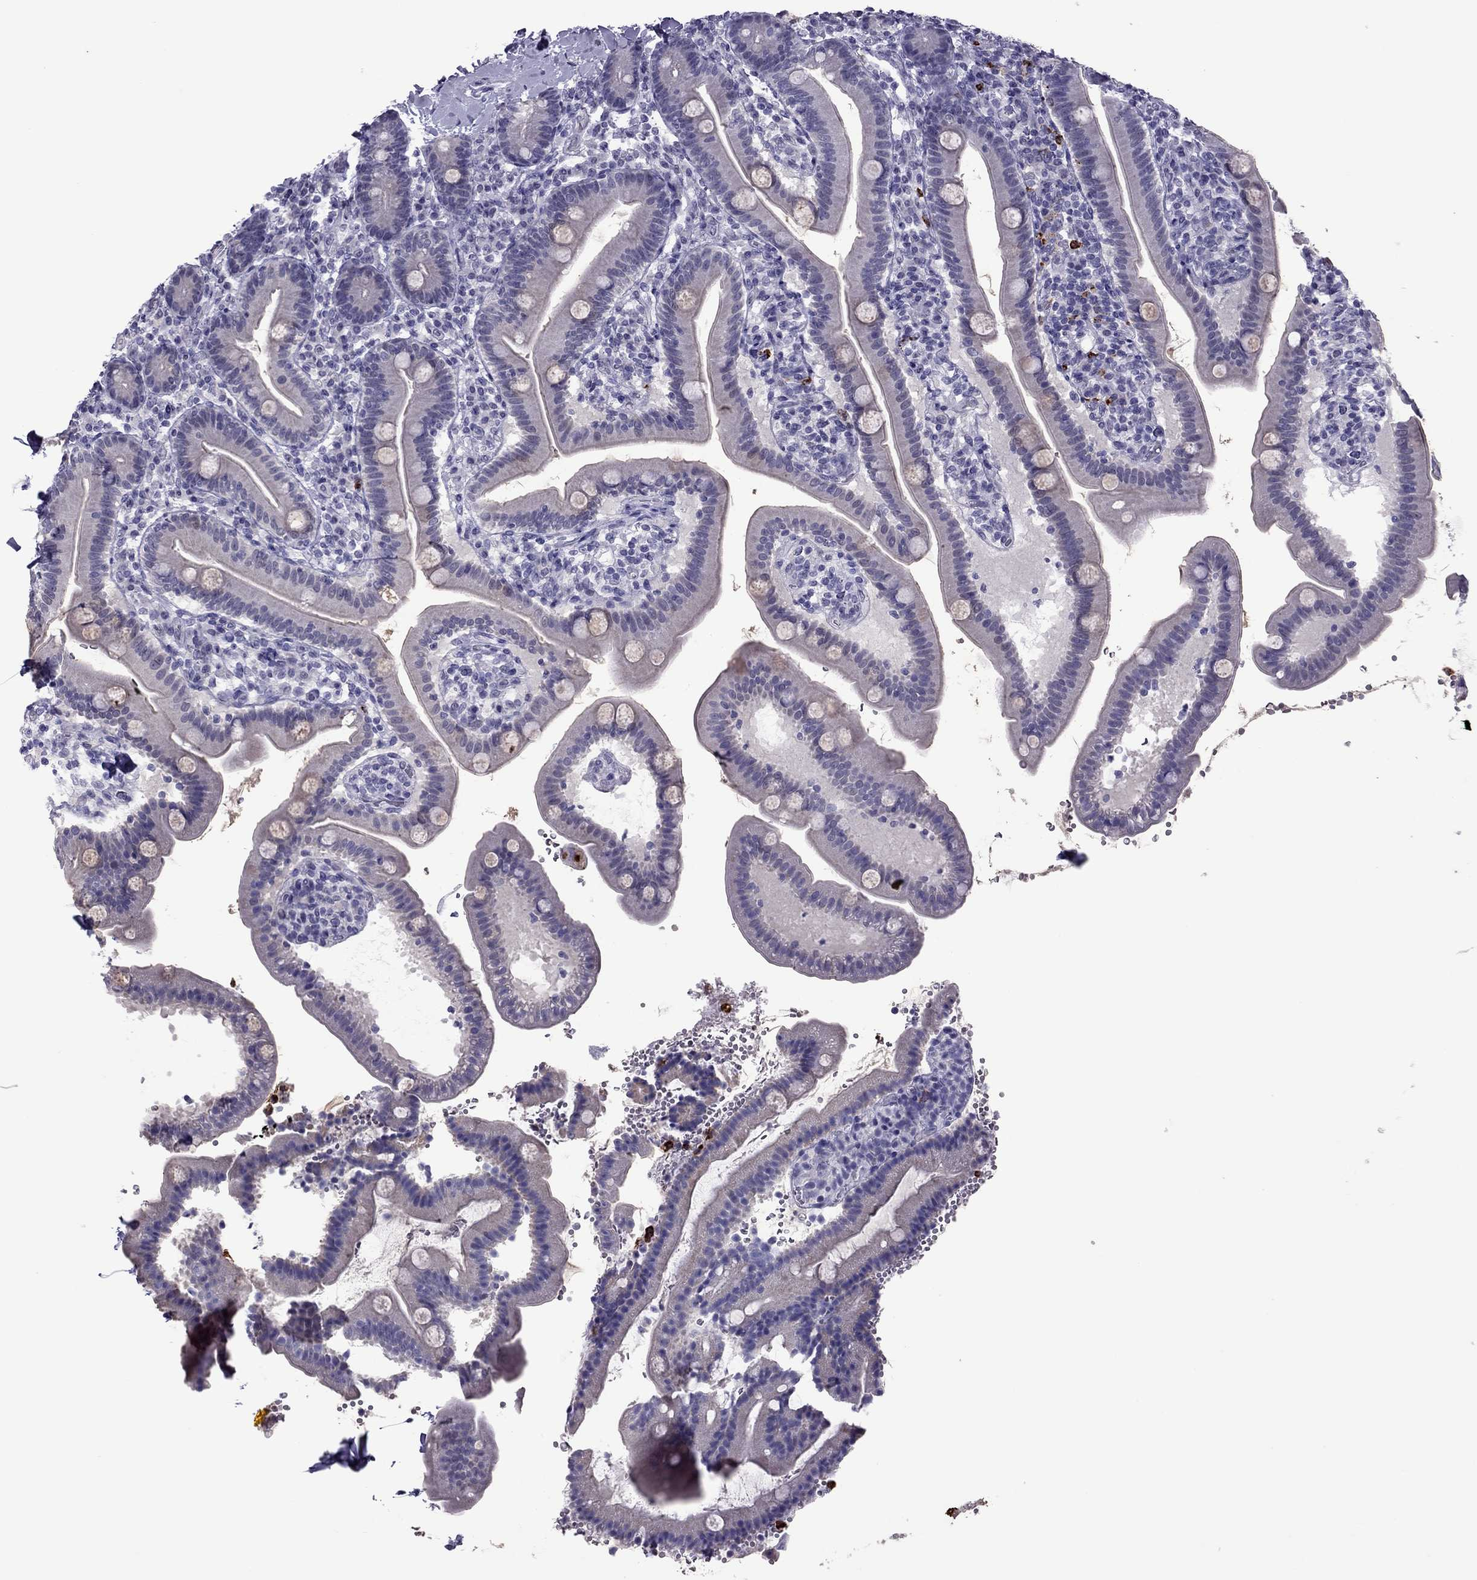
{"staining": {"intensity": "negative", "quantity": "none", "location": "none"}, "tissue": "small intestine", "cell_type": "Glandular cells", "image_type": "normal", "snomed": [{"axis": "morphology", "description": "Normal tissue, NOS"}, {"axis": "topography", "description": "Small intestine"}], "caption": "Immunohistochemistry (IHC) histopathology image of benign small intestine stained for a protein (brown), which displays no positivity in glandular cells.", "gene": "CCL27", "patient": {"sex": "male", "age": 66}}